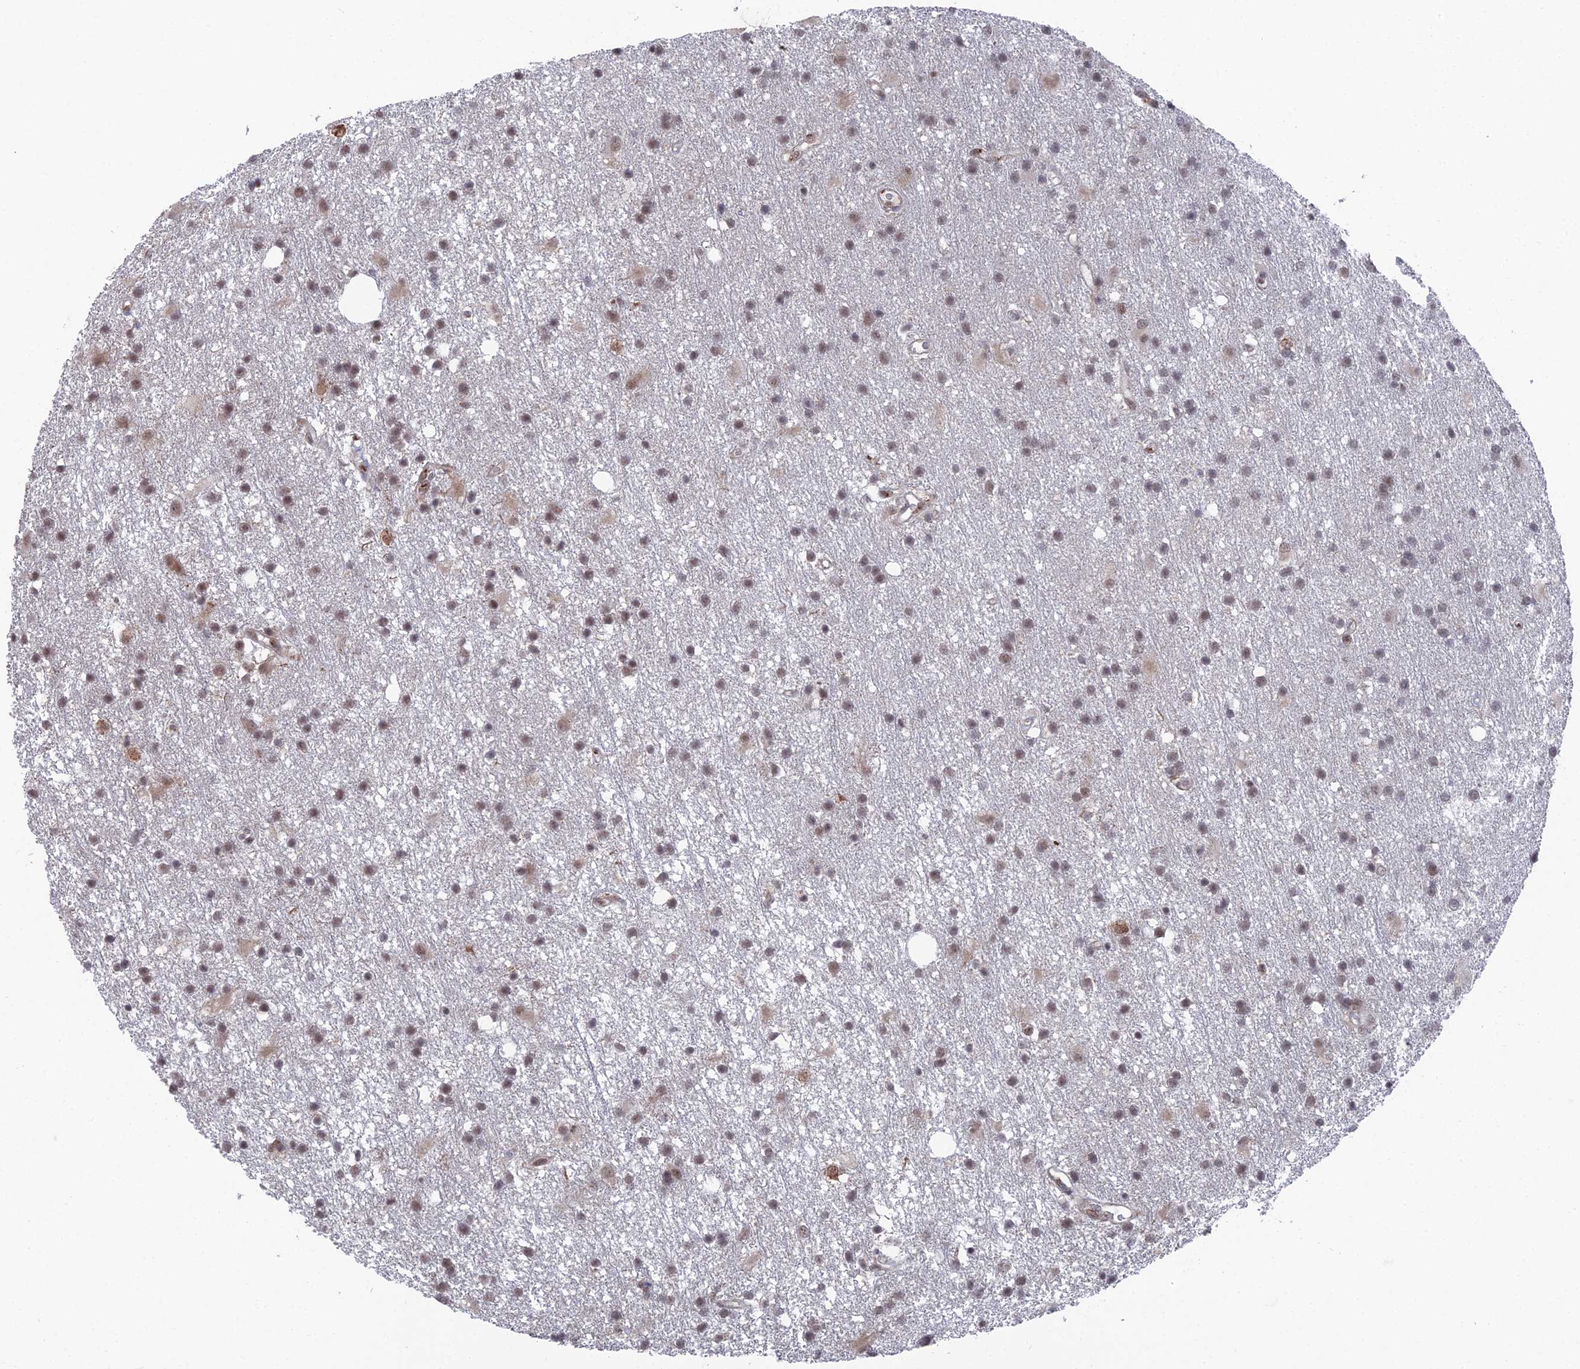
{"staining": {"intensity": "weak", "quantity": "25%-75%", "location": "cytoplasmic/membranous,nuclear"}, "tissue": "glioma", "cell_type": "Tumor cells", "image_type": "cancer", "snomed": [{"axis": "morphology", "description": "Glioma, malignant, High grade"}, {"axis": "topography", "description": "Brain"}], "caption": "Human malignant glioma (high-grade) stained for a protein (brown) displays weak cytoplasmic/membranous and nuclear positive staining in about 25%-75% of tumor cells.", "gene": "FHIP2A", "patient": {"sex": "male", "age": 77}}